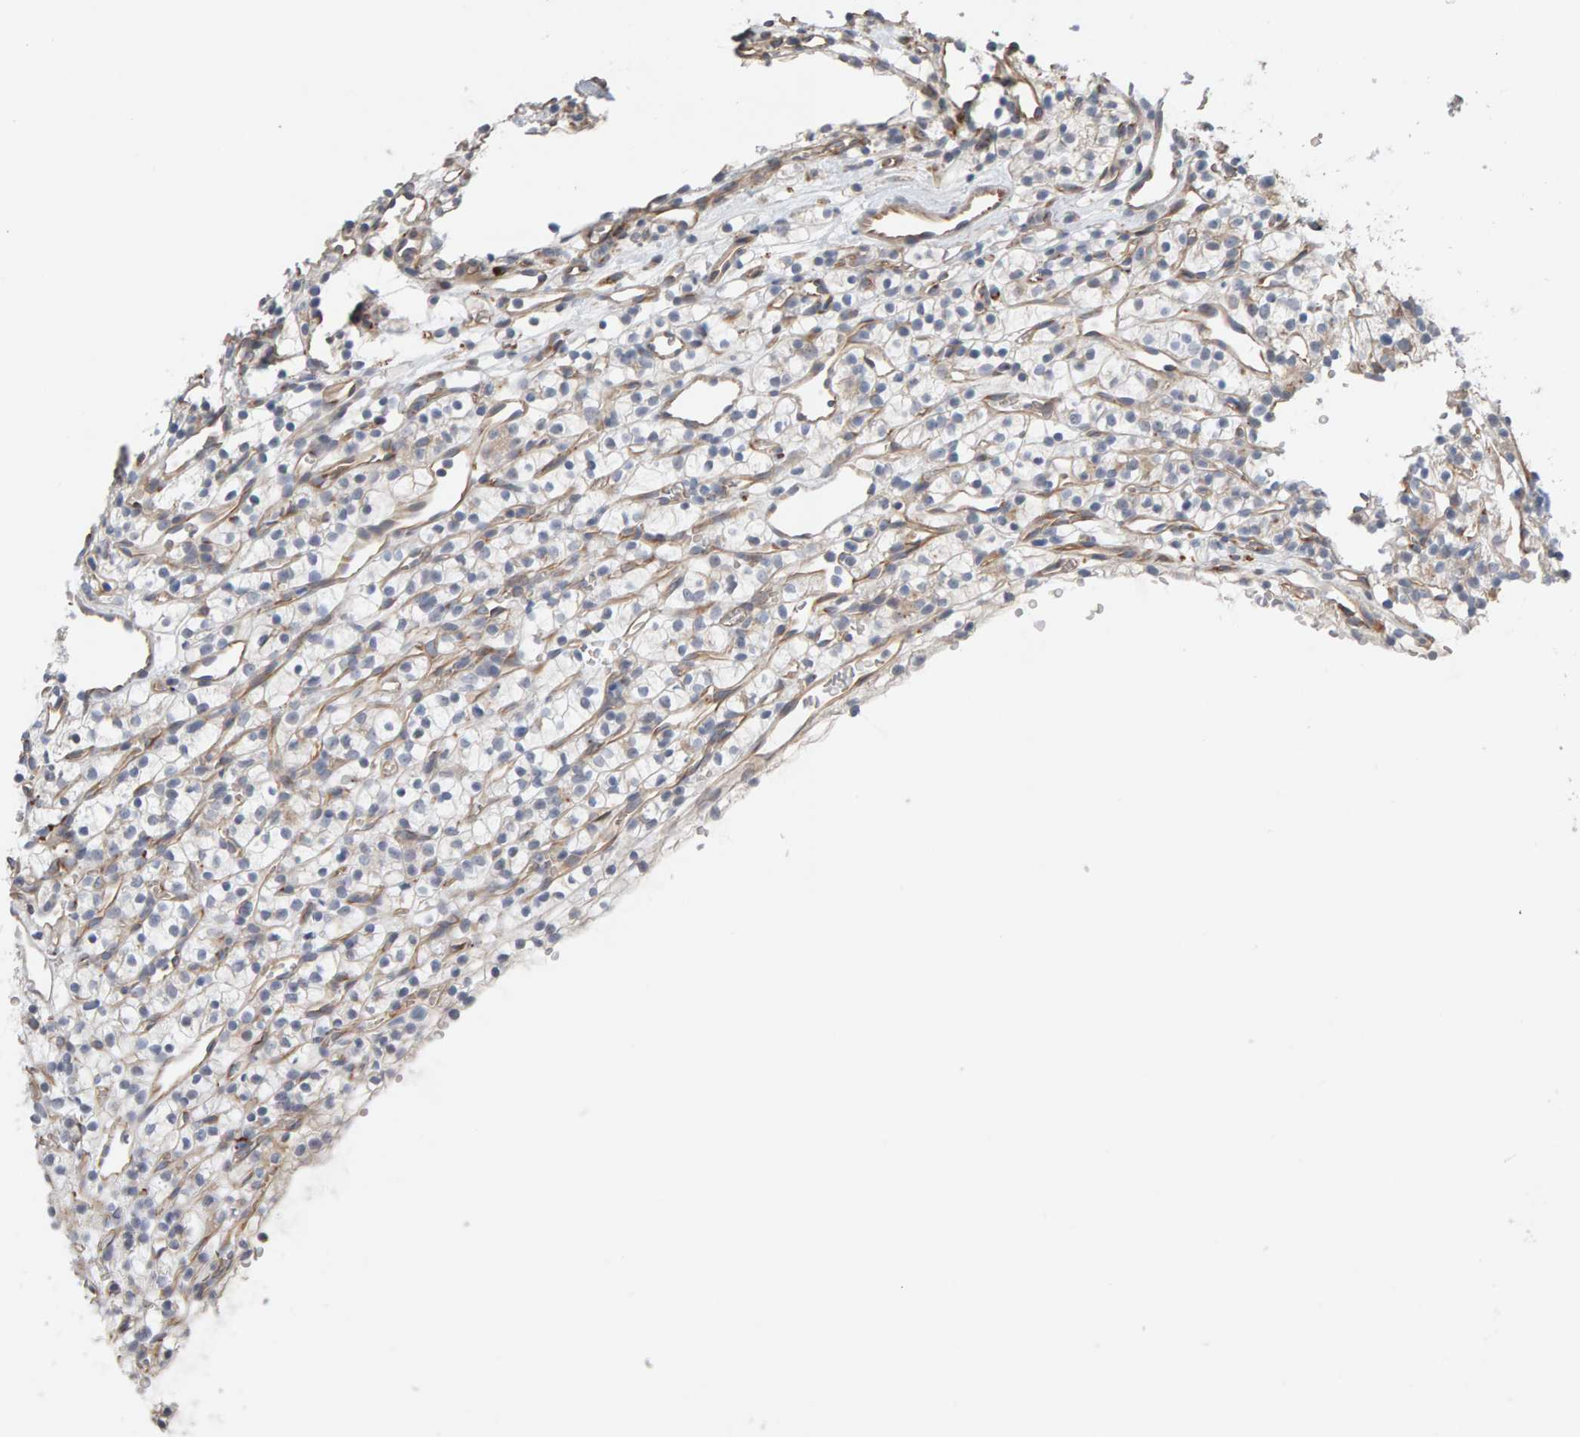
{"staining": {"intensity": "negative", "quantity": "none", "location": "none"}, "tissue": "renal cancer", "cell_type": "Tumor cells", "image_type": "cancer", "snomed": [{"axis": "morphology", "description": "Adenocarcinoma, NOS"}, {"axis": "topography", "description": "Kidney"}], "caption": "High magnification brightfield microscopy of adenocarcinoma (renal) stained with DAB (brown) and counterstained with hematoxylin (blue): tumor cells show no significant expression. The staining is performed using DAB (3,3'-diaminobenzidine) brown chromogen with nuclei counter-stained in using hematoxylin.", "gene": "IPPK", "patient": {"sex": "female", "age": 57}}